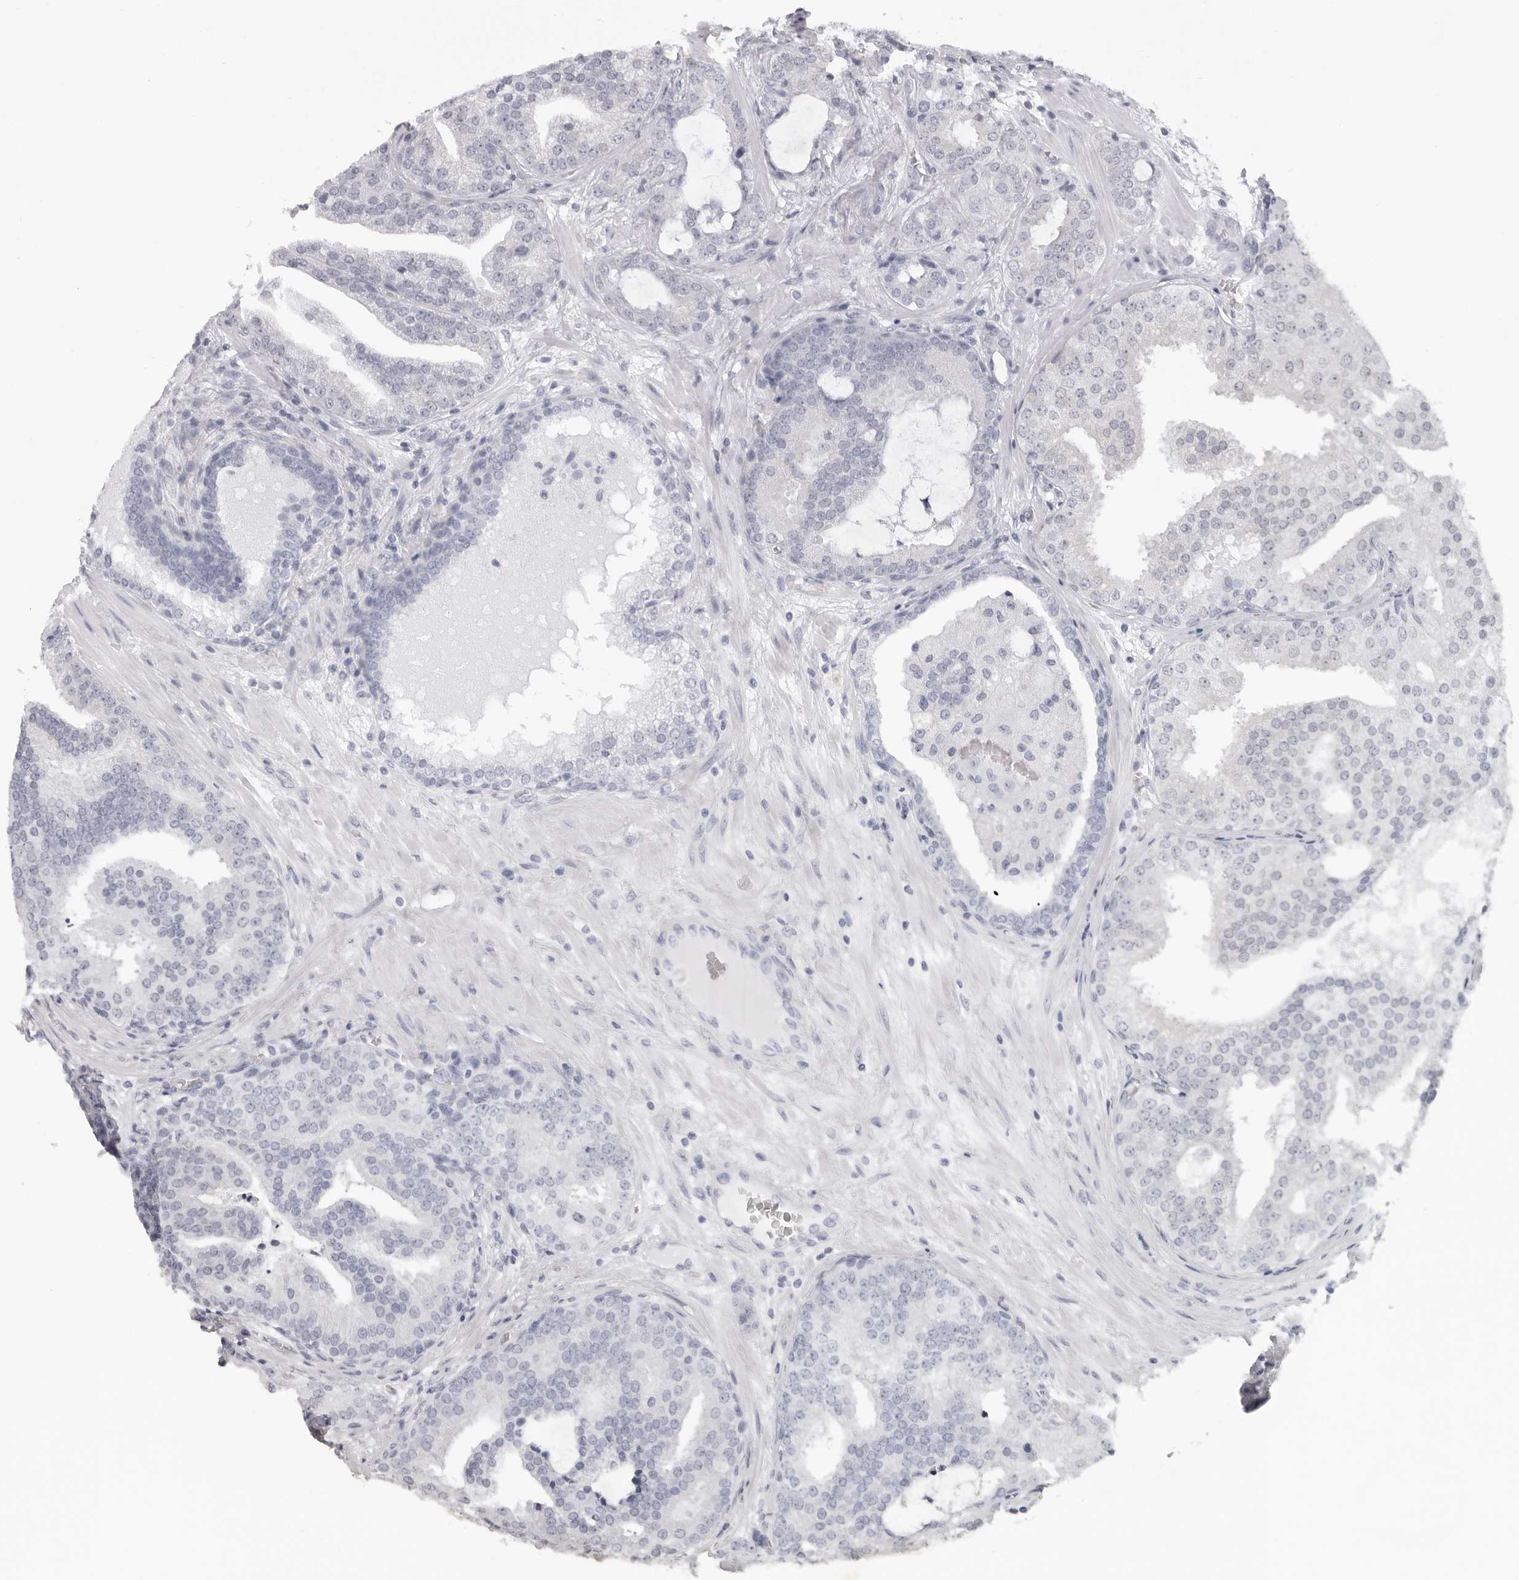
{"staining": {"intensity": "negative", "quantity": "none", "location": "none"}, "tissue": "prostate cancer", "cell_type": "Tumor cells", "image_type": "cancer", "snomed": [{"axis": "morphology", "description": "Adenocarcinoma, Low grade"}, {"axis": "topography", "description": "Prostate"}], "caption": "A high-resolution photomicrograph shows IHC staining of prostate cancer (adenocarcinoma (low-grade)), which exhibits no significant positivity in tumor cells. Brightfield microscopy of immunohistochemistry stained with DAB (brown) and hematoxylin (blue), captured at high magnification.", "gene": "EPB41", "patient": {"sex": "male", "age": 67}}